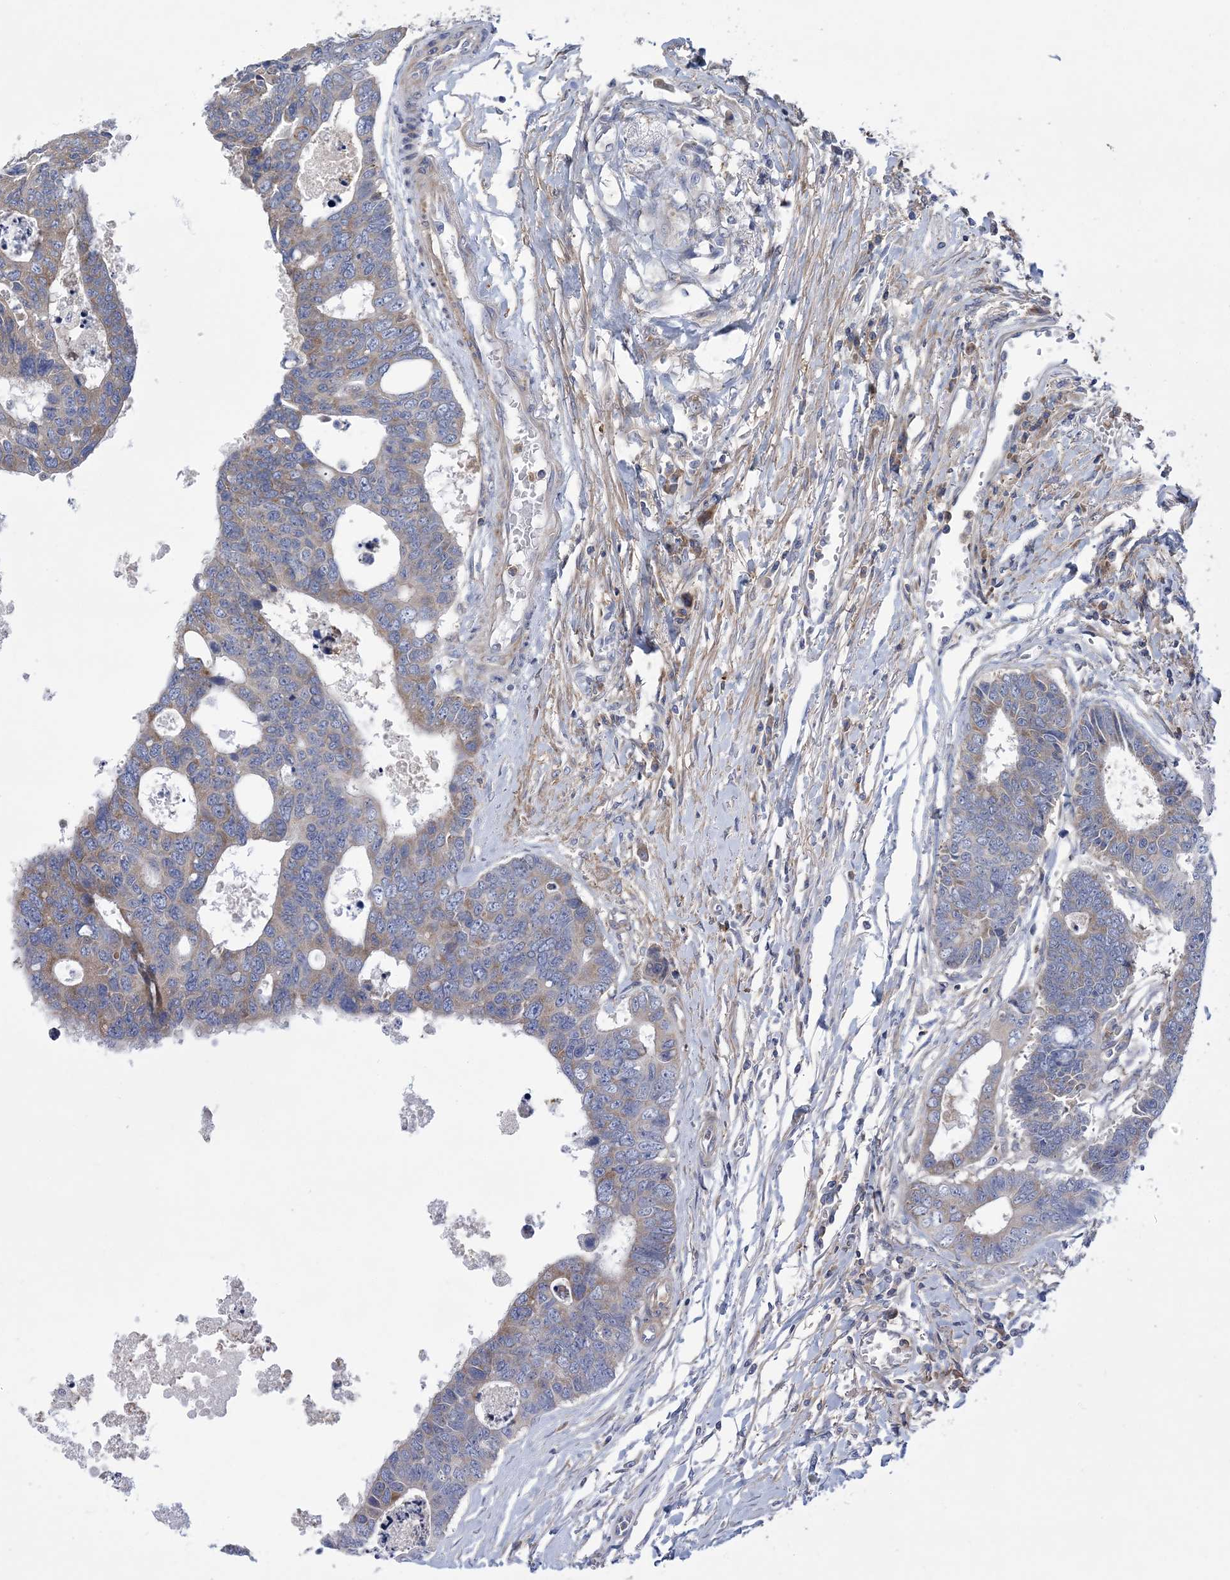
{"staining": {"intensity": "weak", "quantity": "25%-75%", "location": "cytoplasmic/membranous"}, "tissue": "colorectal cancer", "cell_type": "Tumor cells", "image_type": "cancer", "snomed": [{"axis": "morphology", "description": "Adenocarcinoma, NOS"}, {"axis": "topography", "description": "Rectum"}], "caption": "Immunohistochemical staining of adenocarcinoma (colorectal) reveals weak cytoplasmic/membranous protein positivity in approximately 25%-75% of tumor cells. The staining was performed using DAB, with brown indicating positive protein expression. Nuclei are stained blue with hematoxylin.", "gene": "ARSJ", "patient": {"sex": "male", "age": 84}}